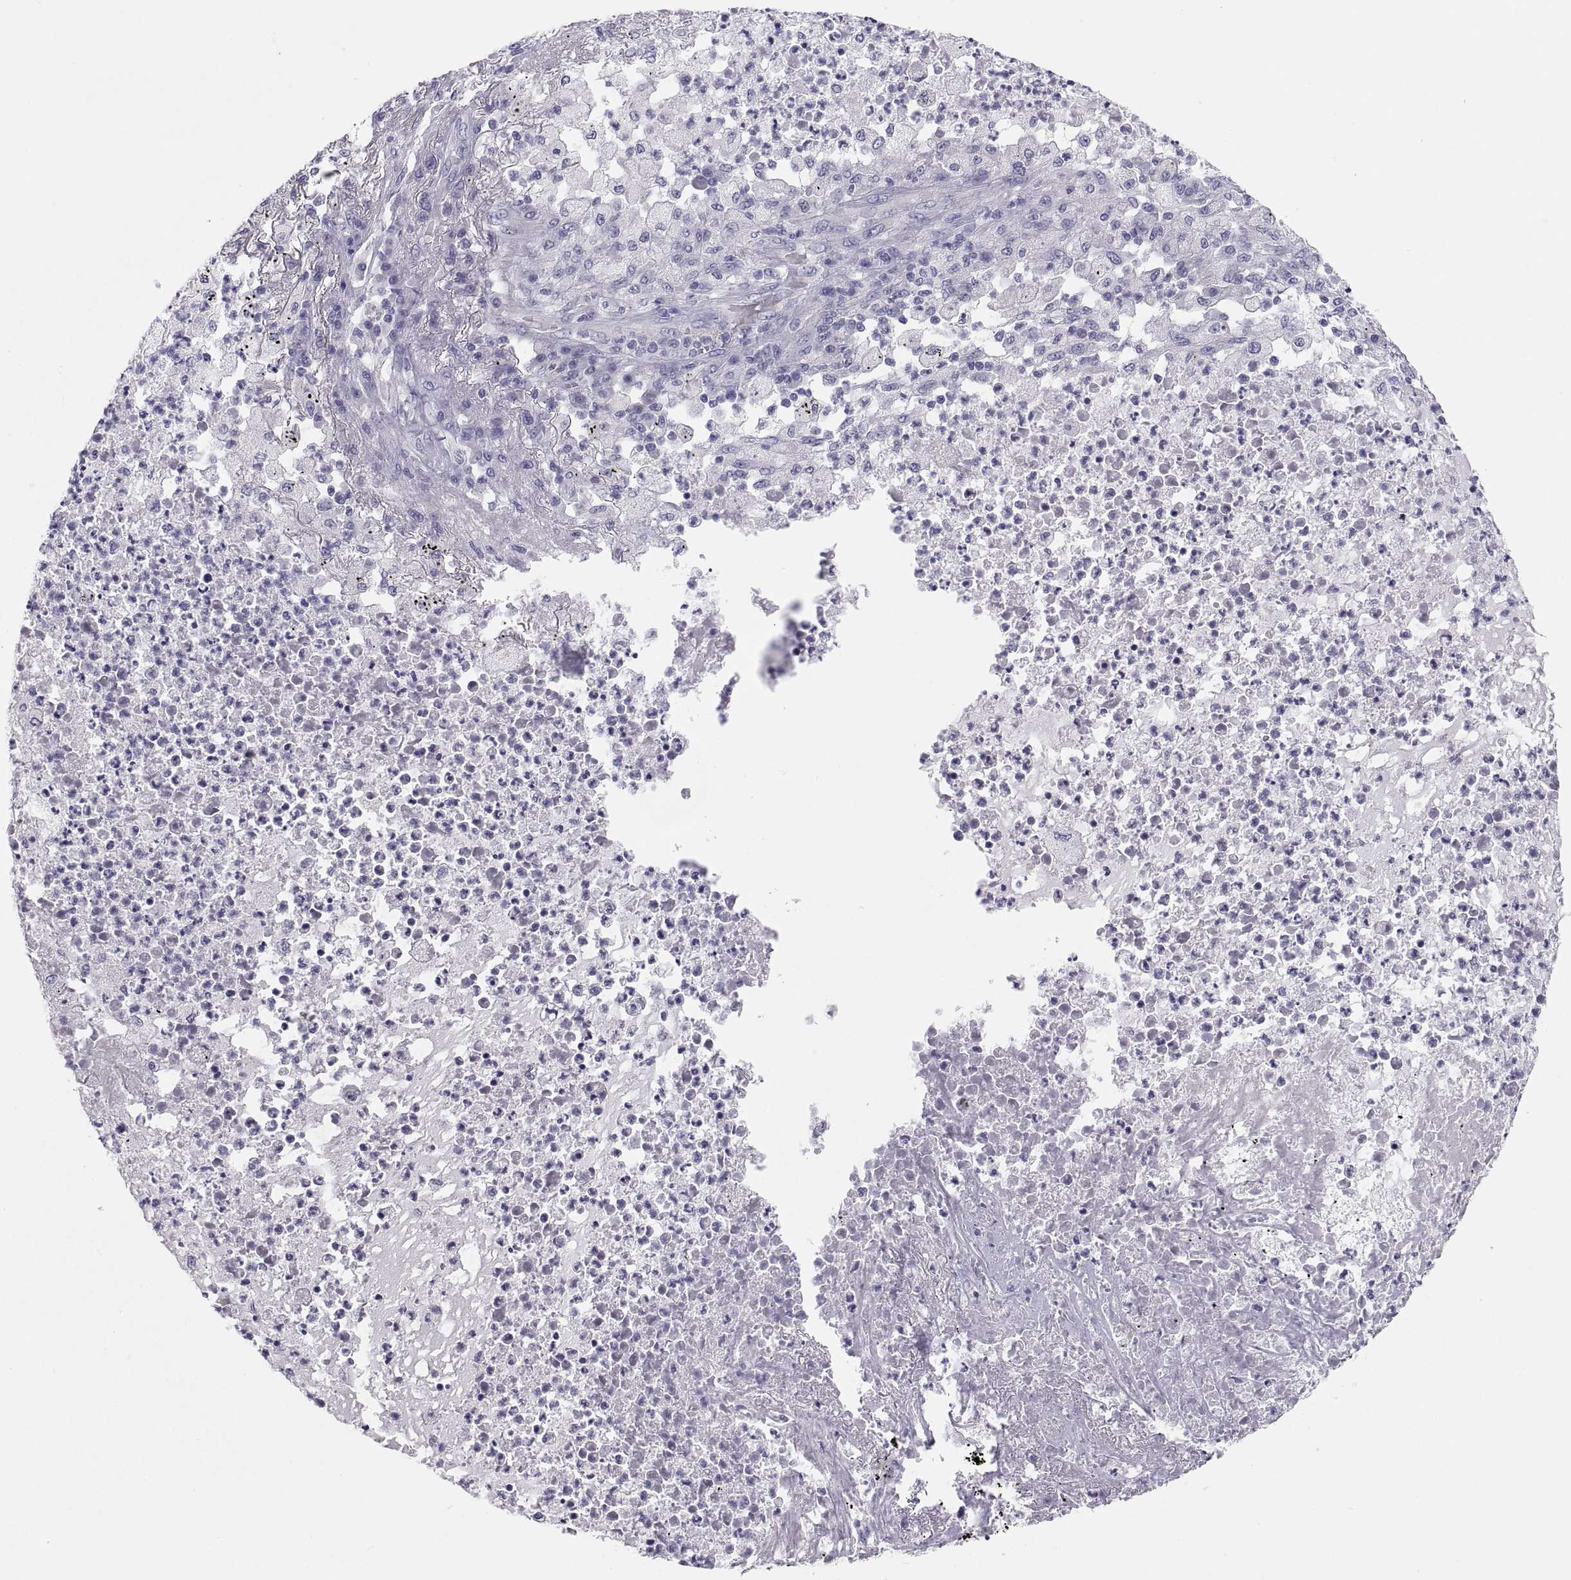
{"staining": {"intensity": "negative", "quantity": "none", "location": "none"}, "tissue": "lung cancer", "cell_type": "Tumor cells", "image_type": "cancer", "snomed": [{"axis": "morphology", "description": "Adenocarcinoma, NOS"}, {"axis": "topography", "description": "Lung"}], "caption": "A high-resolution photomicrograph shows IHC staining of adenocarcinoma (lung), which exhibits no significant staining in tumor cells.", "gene": "STRC", "patient": {"sex": "female", "age": 73}}